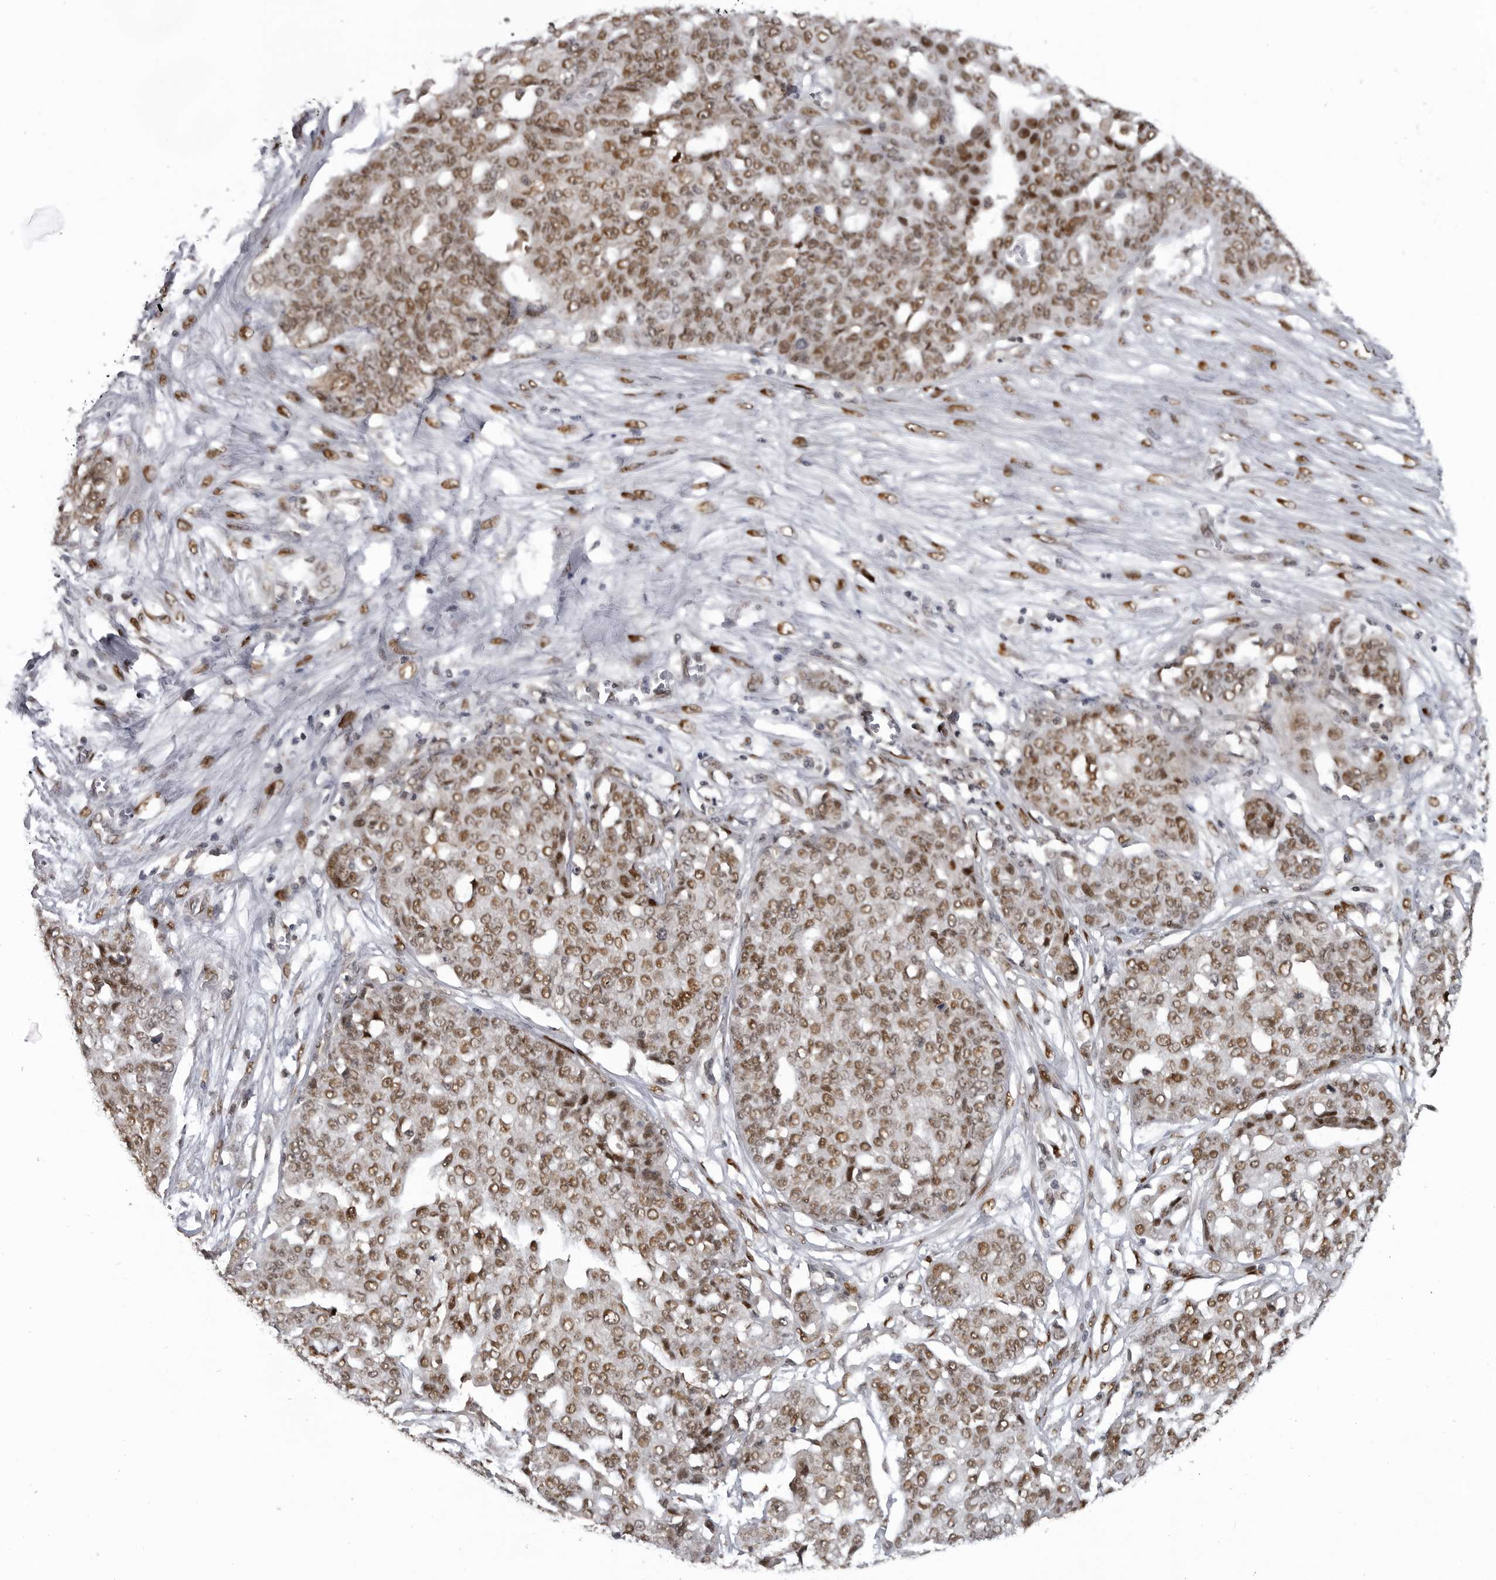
{"staining": {"intensity": "moderate", "quantity": ">75%", "location": "nuclear"}, "tissue": "ovarian cancer", "cell_type": "Tumor cells", "image_type": "cancer", "snomed": [{"axis": "morphology", "description": "Cystadenocarcinoma, serous, NOS"}, {"axis": "topography", "description": "Soft tissue"}, {"axis": "topography", "description": "Ovary"}], "caption": "Protein analysis of ovarian cancer tissue exhibits moderate nuclear staining in approximately >75% of tumor cells.", "gene": "C8orf58", "patient": {"sex": "female", "age": 57}}